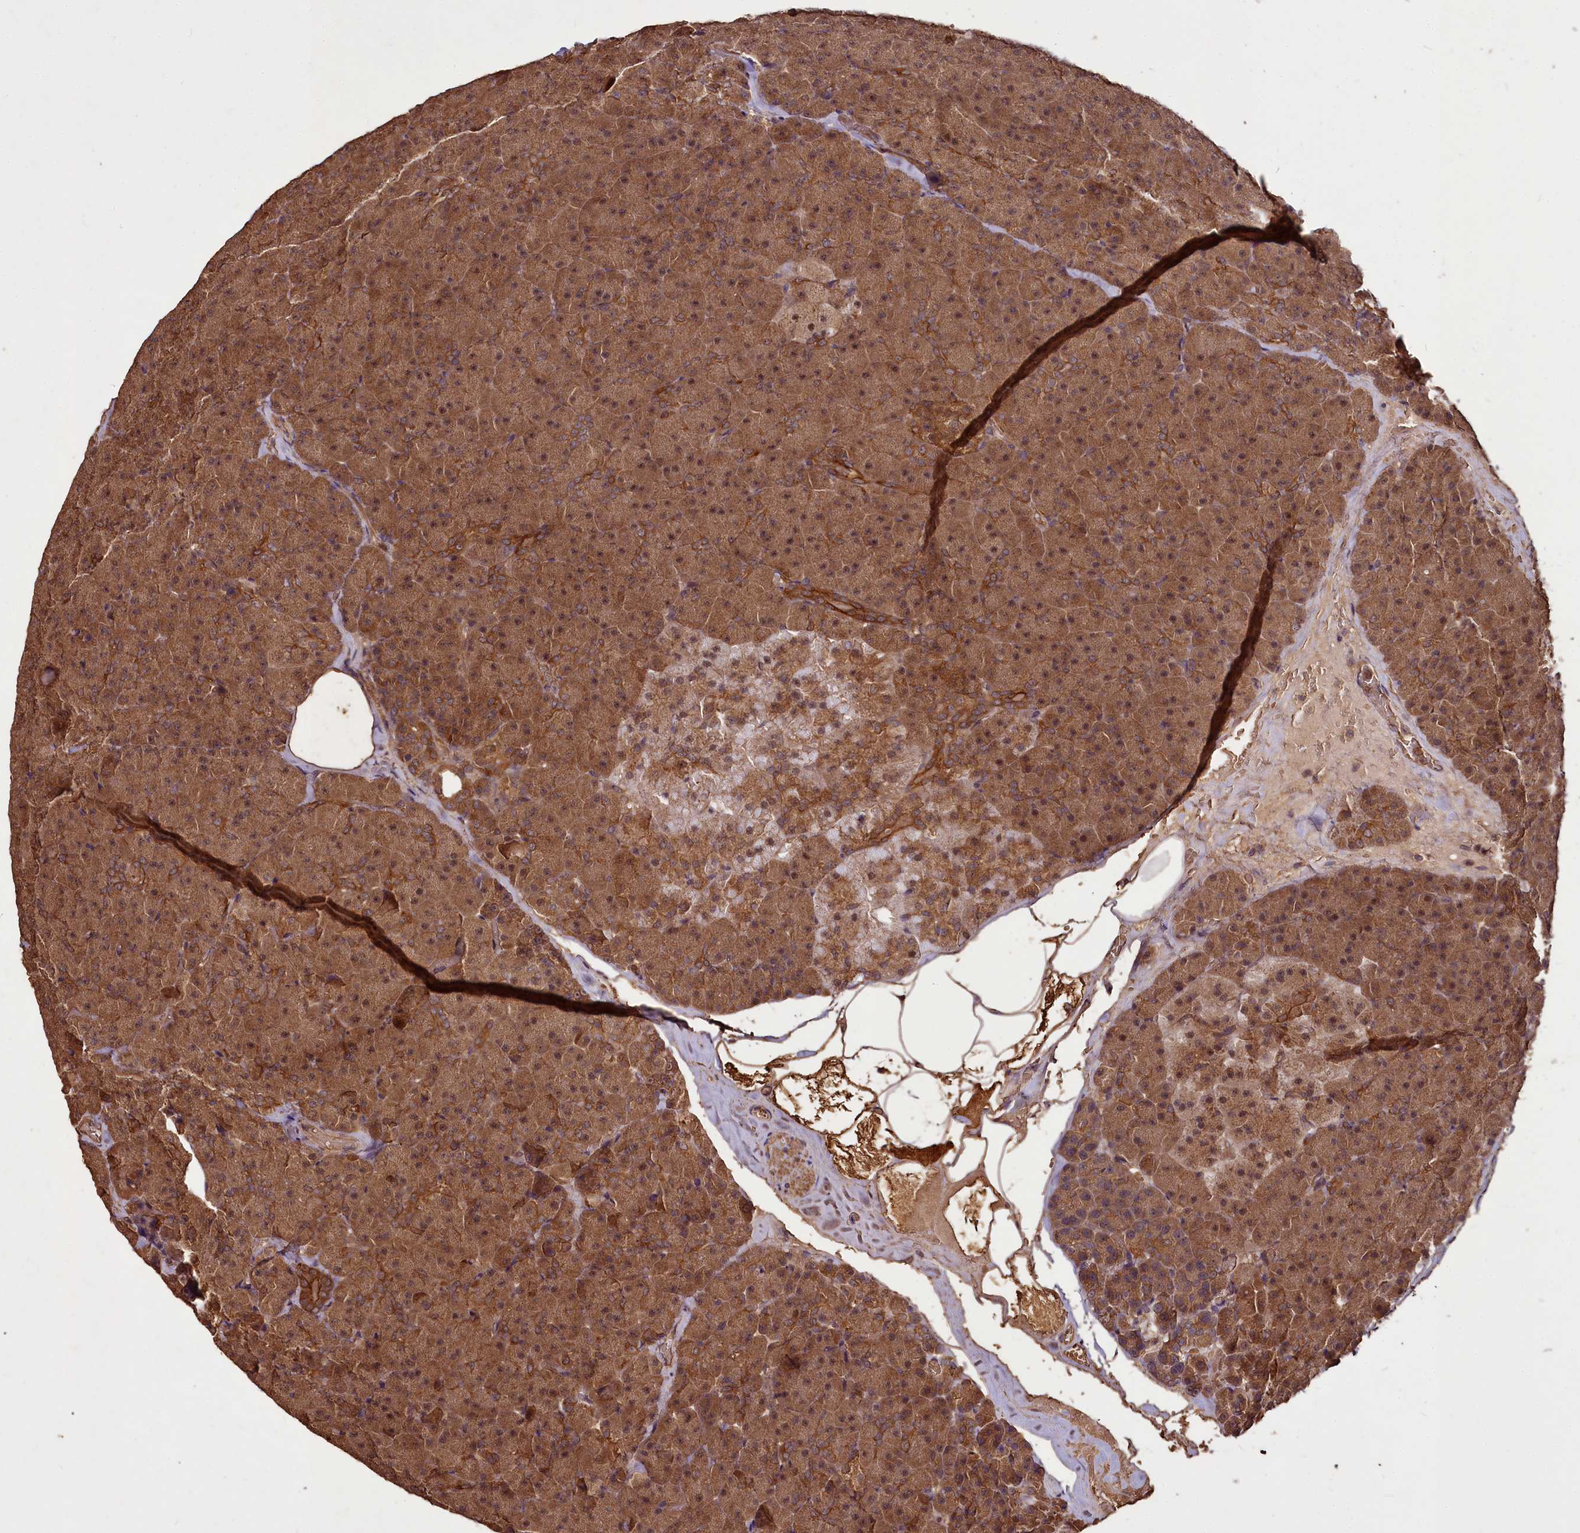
{"staining": {"intensity": "moderate", "quantity": ">75%", "location": "cytoplasmic/membranous,nuclear"}, "tissue": "pancreas", "cell_type": "Exocrine glandular cells", "image_type": "normal", "snomed": [{"axis": "morphology", "description": "Normal tissue, NOS"}, {"axis": "topography", "description": "Pancreas"}], "caption": "Immunohistochemical staining of normal human pancreas reveals medium levels of moderate cytoplasmic/membranous,nuclear expression in approximately >75% of exocrine glandular cells.", "gene": "VPS51", "patient": {"sex": "male", "age": 36}}